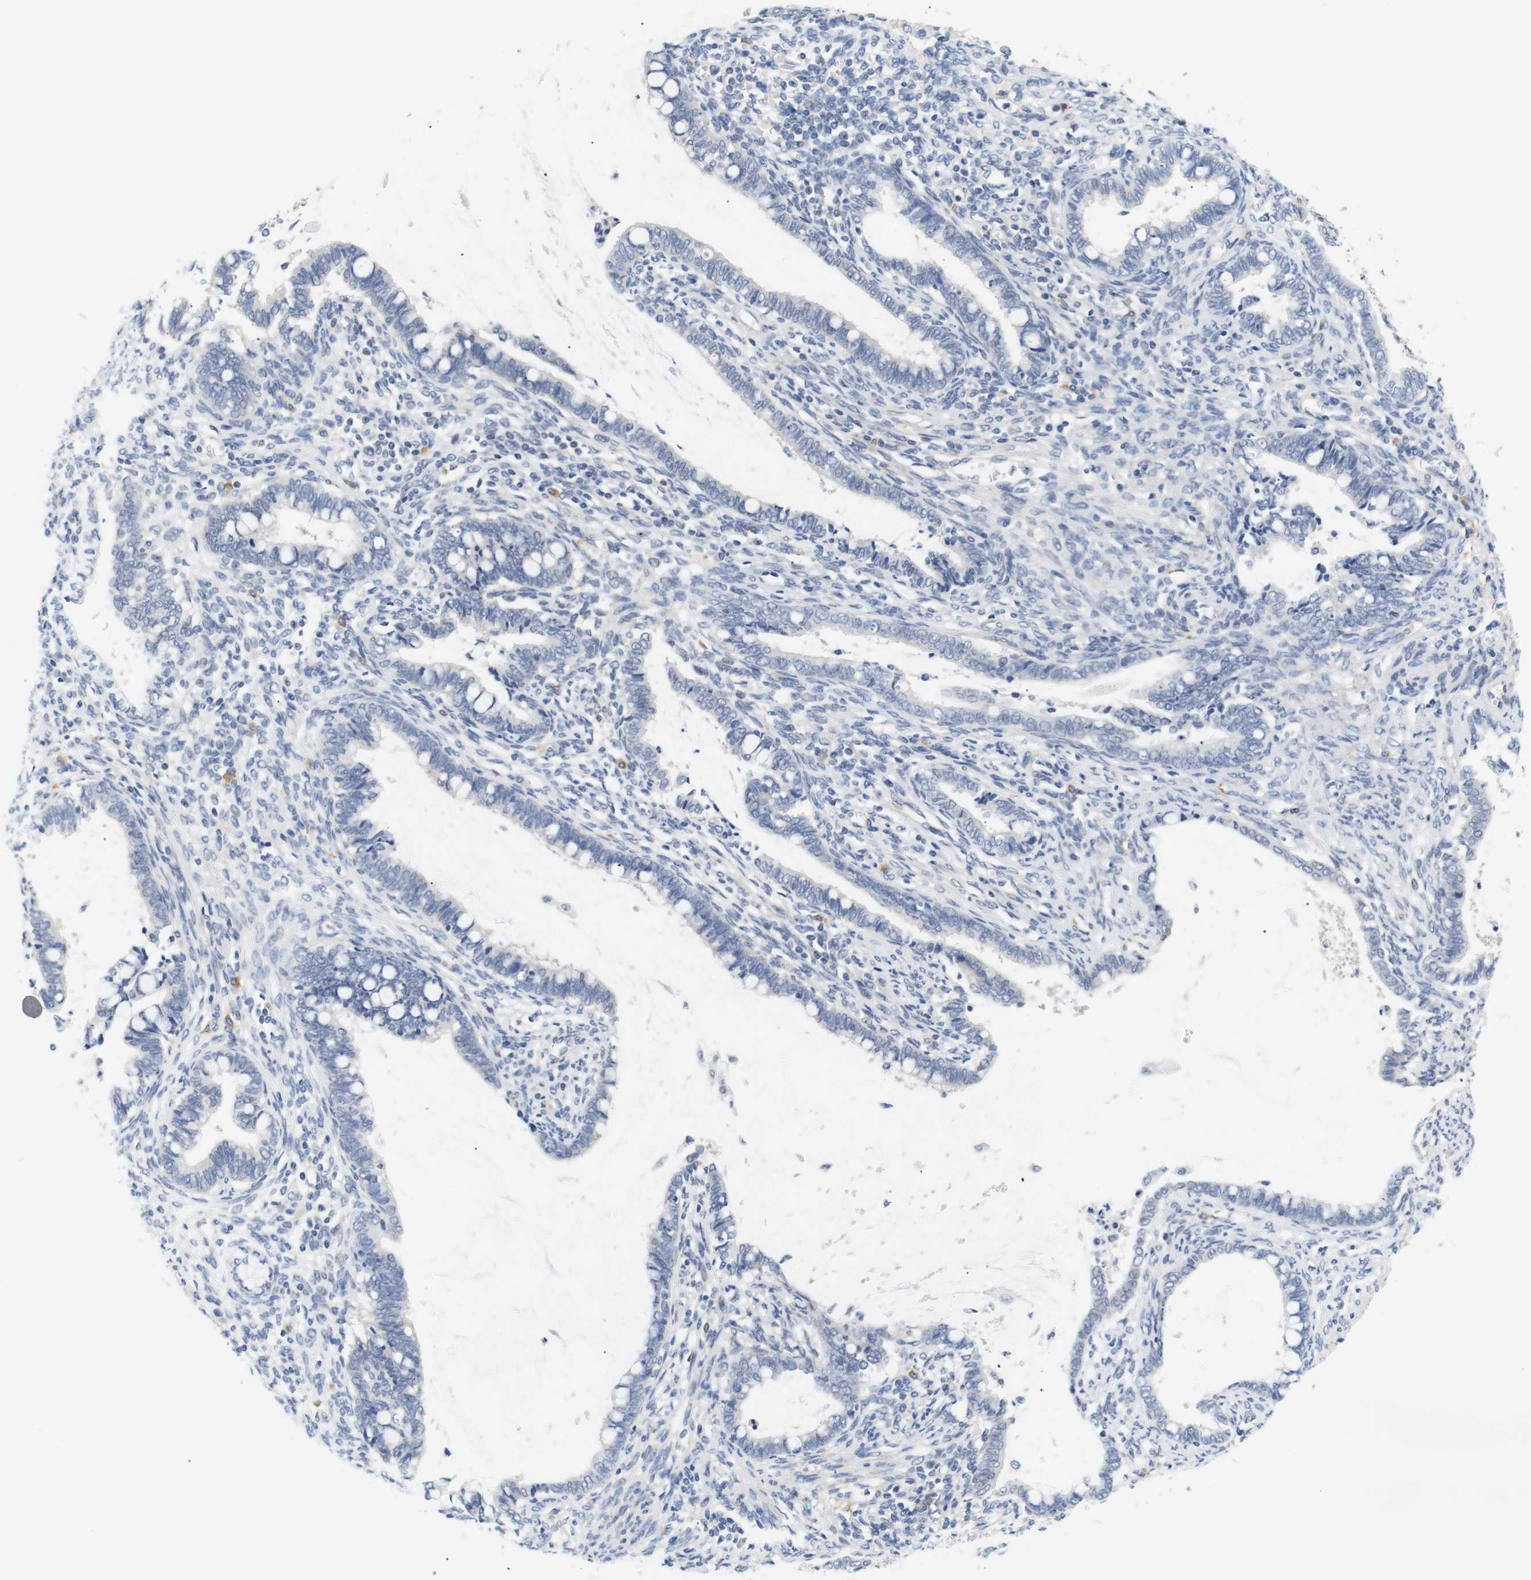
{"staining": {"intensity": "negative", "quantity": "none", "location": "none"}, "tissue": "cervical cancer", "cell_type": "Tumor cells", "image_type": "cancer", "snomed": [{"axis": "morphology", "description": "Adenocarcinoma, NOS"}, {"axis": "topography", "description": "Cervix"}], "caption": "Immunohistochemistry (IHC) histopathology image of adenocarcinoma (cervical) stained for a protein (brown), which shows no staining in tumor cells.", "gene": "STMN3", "patient": {"sex": "female", "age": 44}}